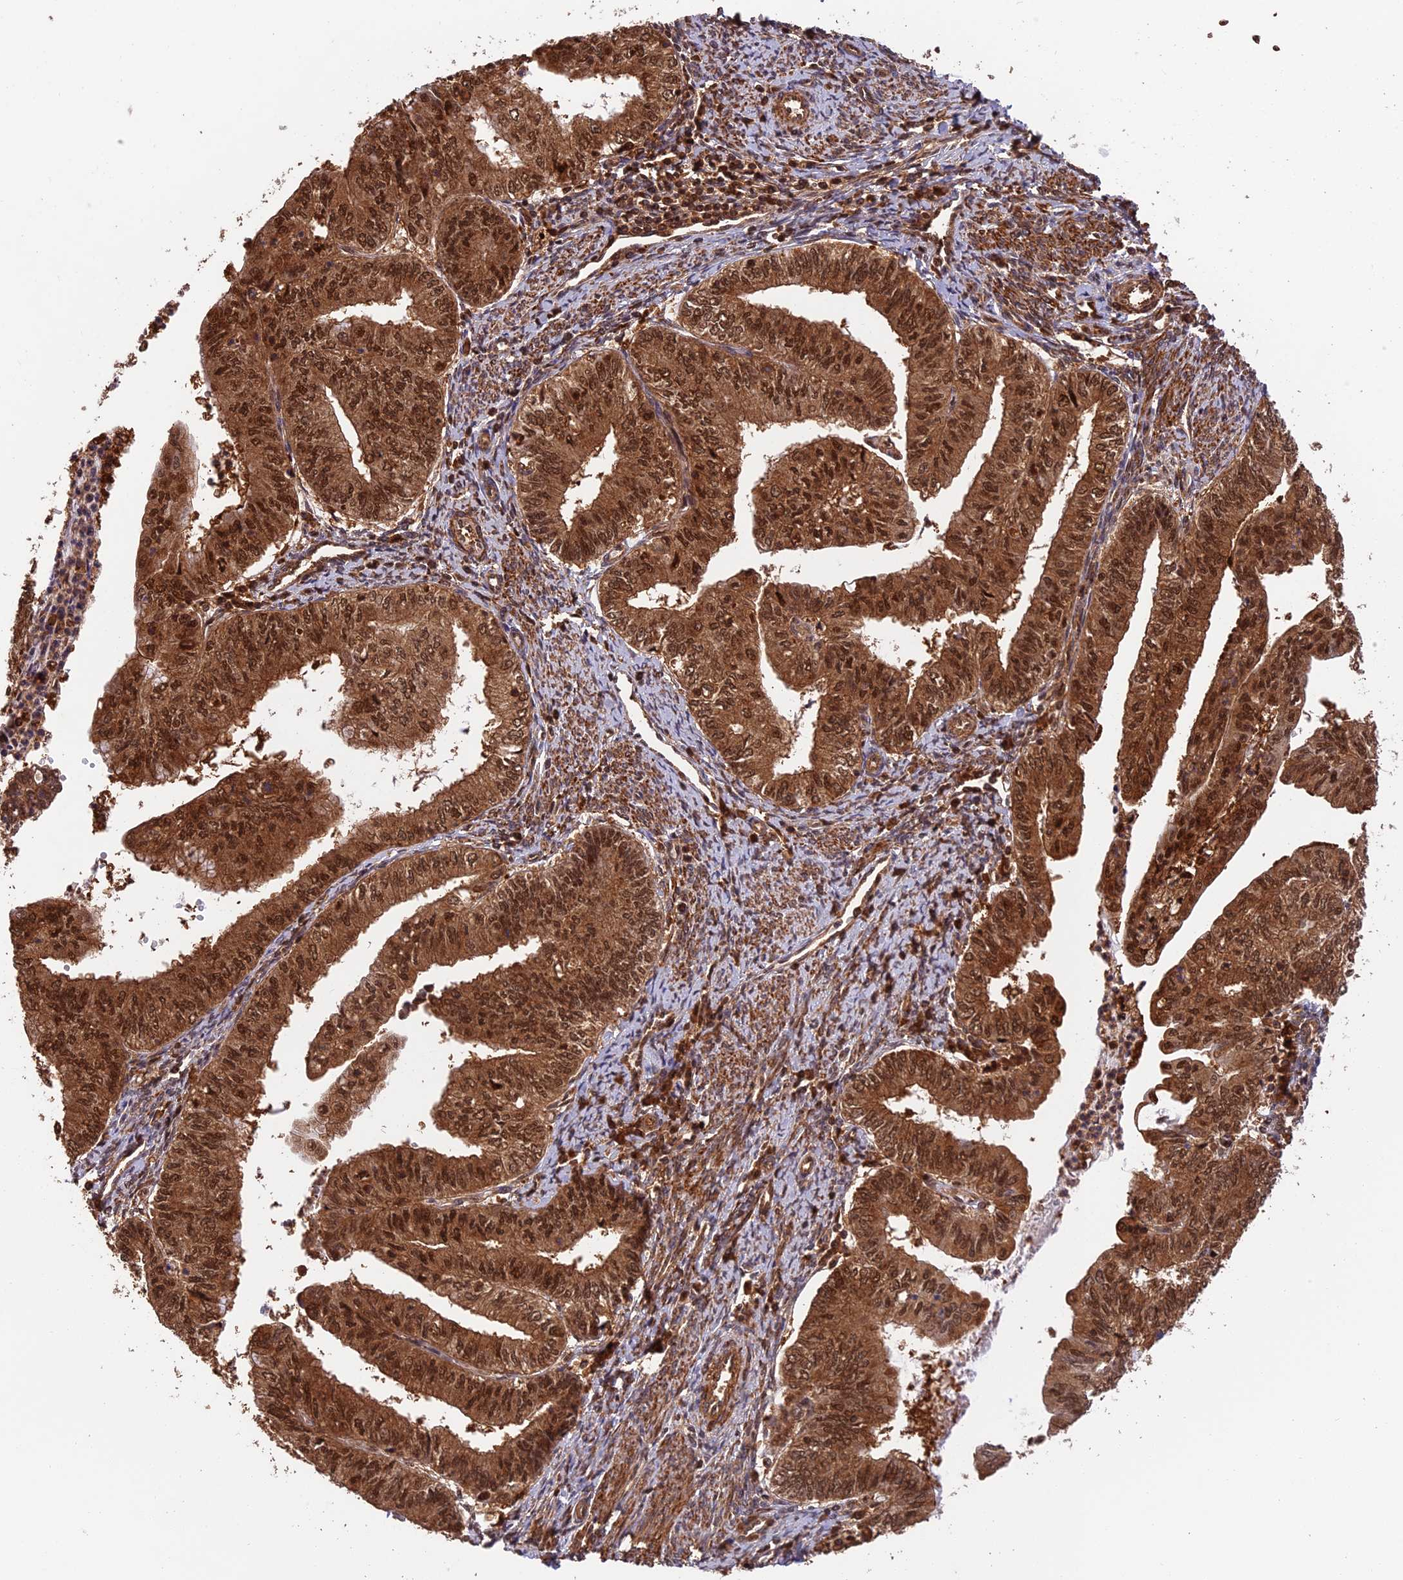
{"staining": {"intensity": "strong", "quantity": ">75%", "location": "cytoplasmic/membranous,nuclear"}, "tissue": "endometrial cancer", "cell_type": "Tumor cells", "image_type": "cancer", "snomed": [{"axis": "morphology", "description": "Adenocarcinoma, NOS"}, {"axis": "topography", "description": "Endometrium"}], "caption": "Immunohistochemical staining of human endometrial cancer (adenocarcinoma) displays strong cytoplasmic/membranous and nuclear protein staining in about >75% of tumor cells.", "gene": "PSMB3", "patient": {"sex": "female", "age": 66}}